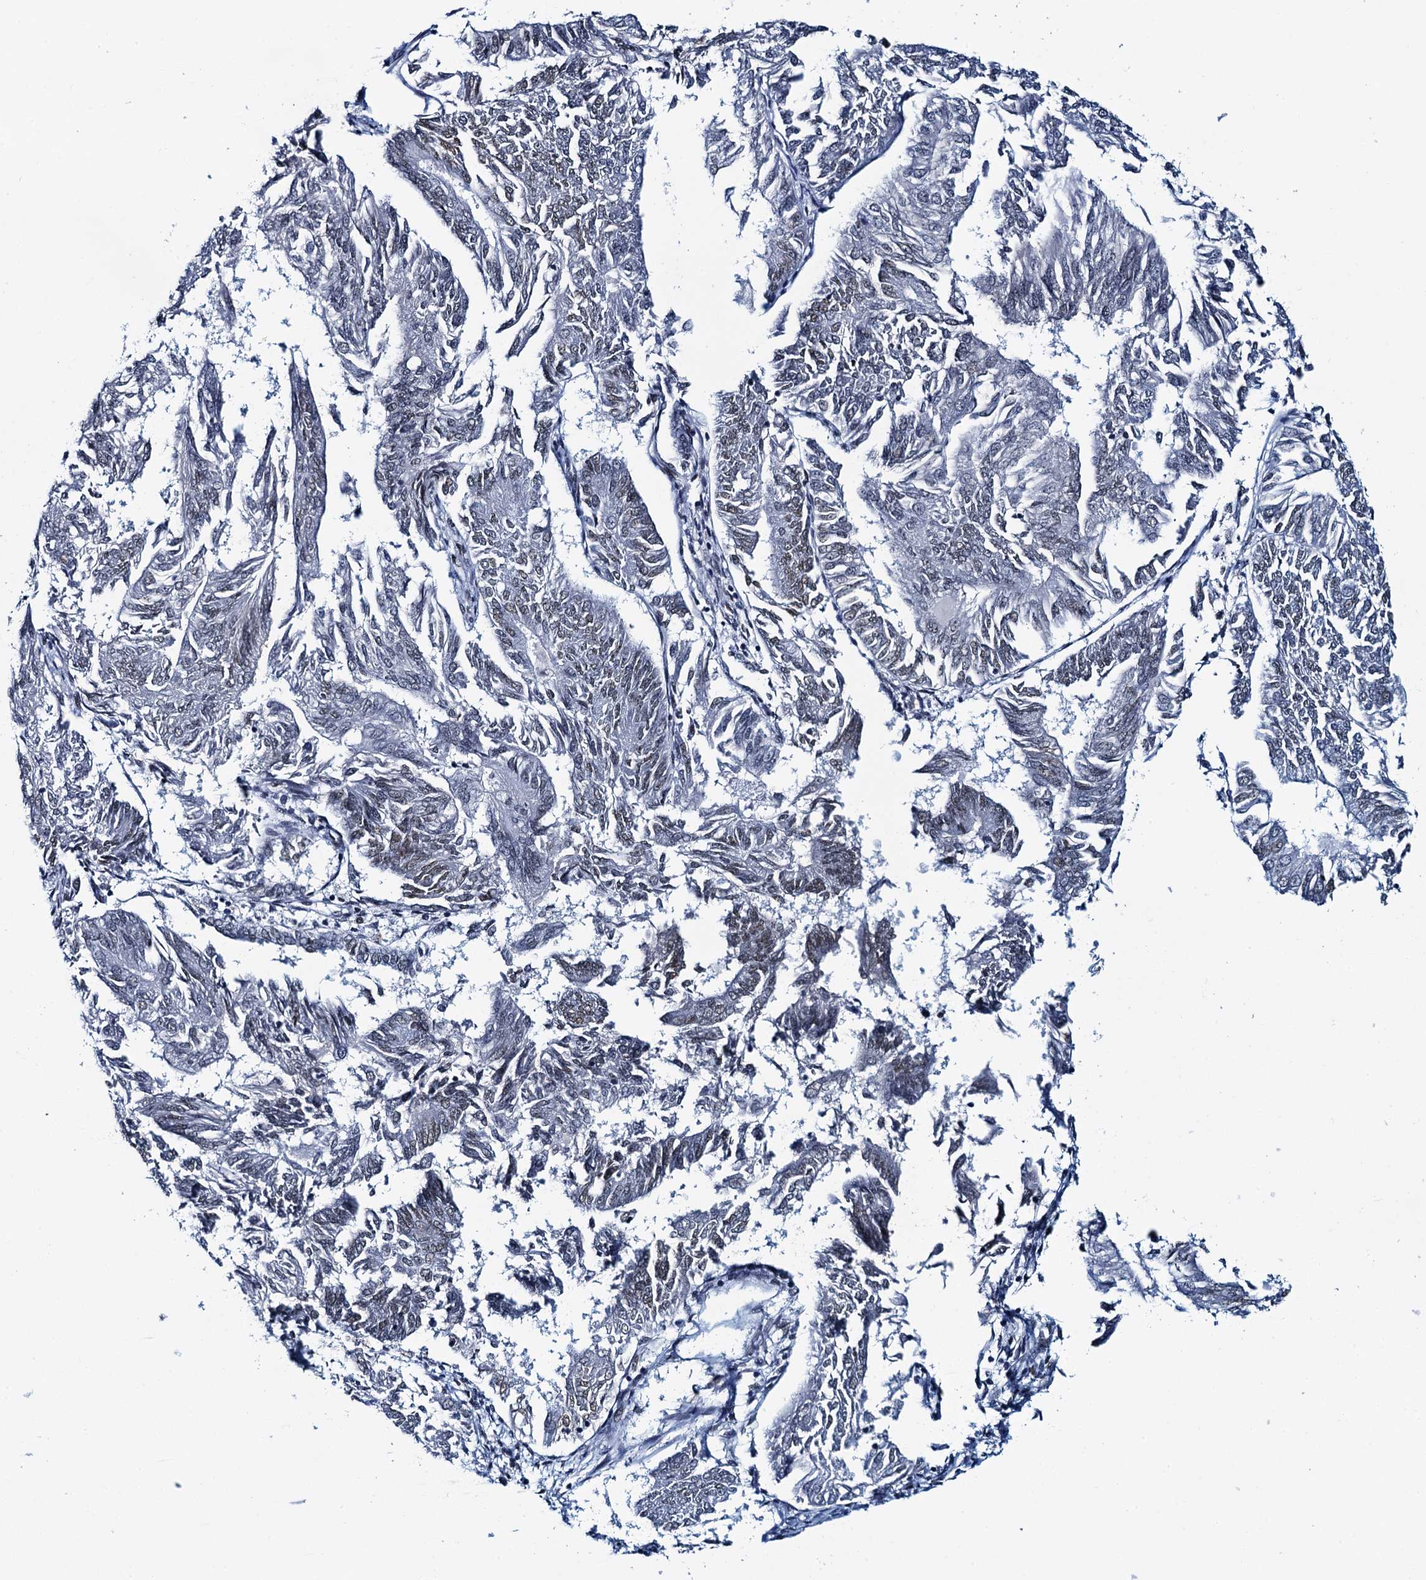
{"staining": {"intensity": "weak", "quantity": "<25%", "location": "nuclear"}, "tissue": "endometrial cancer", "cell_type": "Tumor cells", "image_type": "cancer", "snomed": [{"axis": "morphology", "description": "Adenocarcinoma, NOS"}, {"axis": "topography", "description": "Endometrium"}], "caption": "Endometrial cancer was stained to show a protein in brown. There is no significant positivity in tumor cells. (IHC, brightfield microscopy, high magnification).", "gene": "HNRNPUL2", "patient": {"sex": "female", "age": 58}}